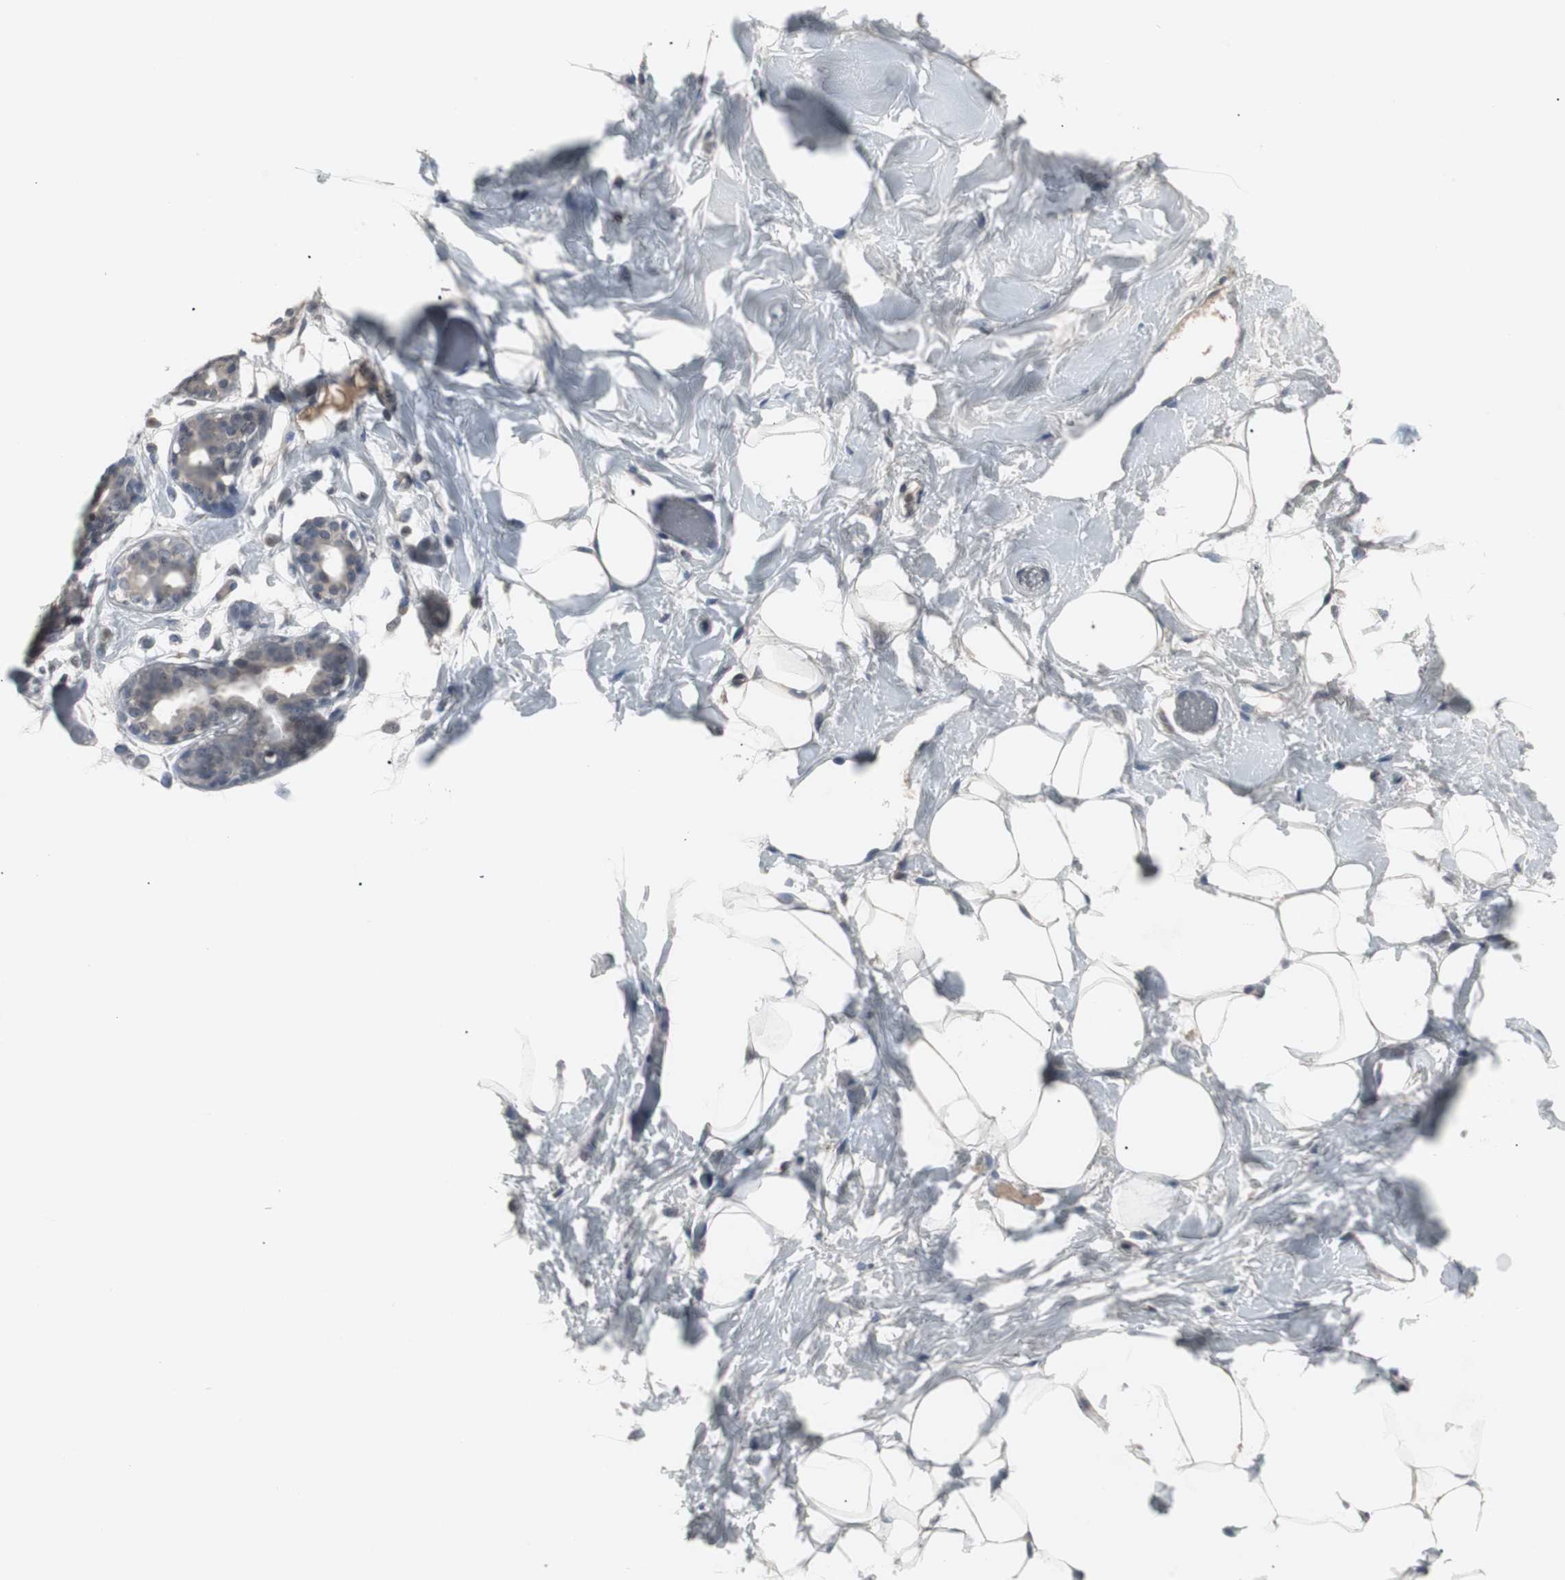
{"staining": {"intensity": "negative", "quantity": "none", "location": "none"}, "tissue": "adipose tissue", "cell_type": "Adipocytes", "image_type": "normal", "snomed": [{"axis": "morphology", "description": "Normal tissue, NOS"}, {"axis": "topography", "description": "Breast"}, {"axis": "topography", "description": "Soft tissue"}], "caption": "A histopathology image of human adipose tissue is negative for staining in adipocytes.", "gene": "ZNF396", "patient": {"sex": "female", "age": 25}}